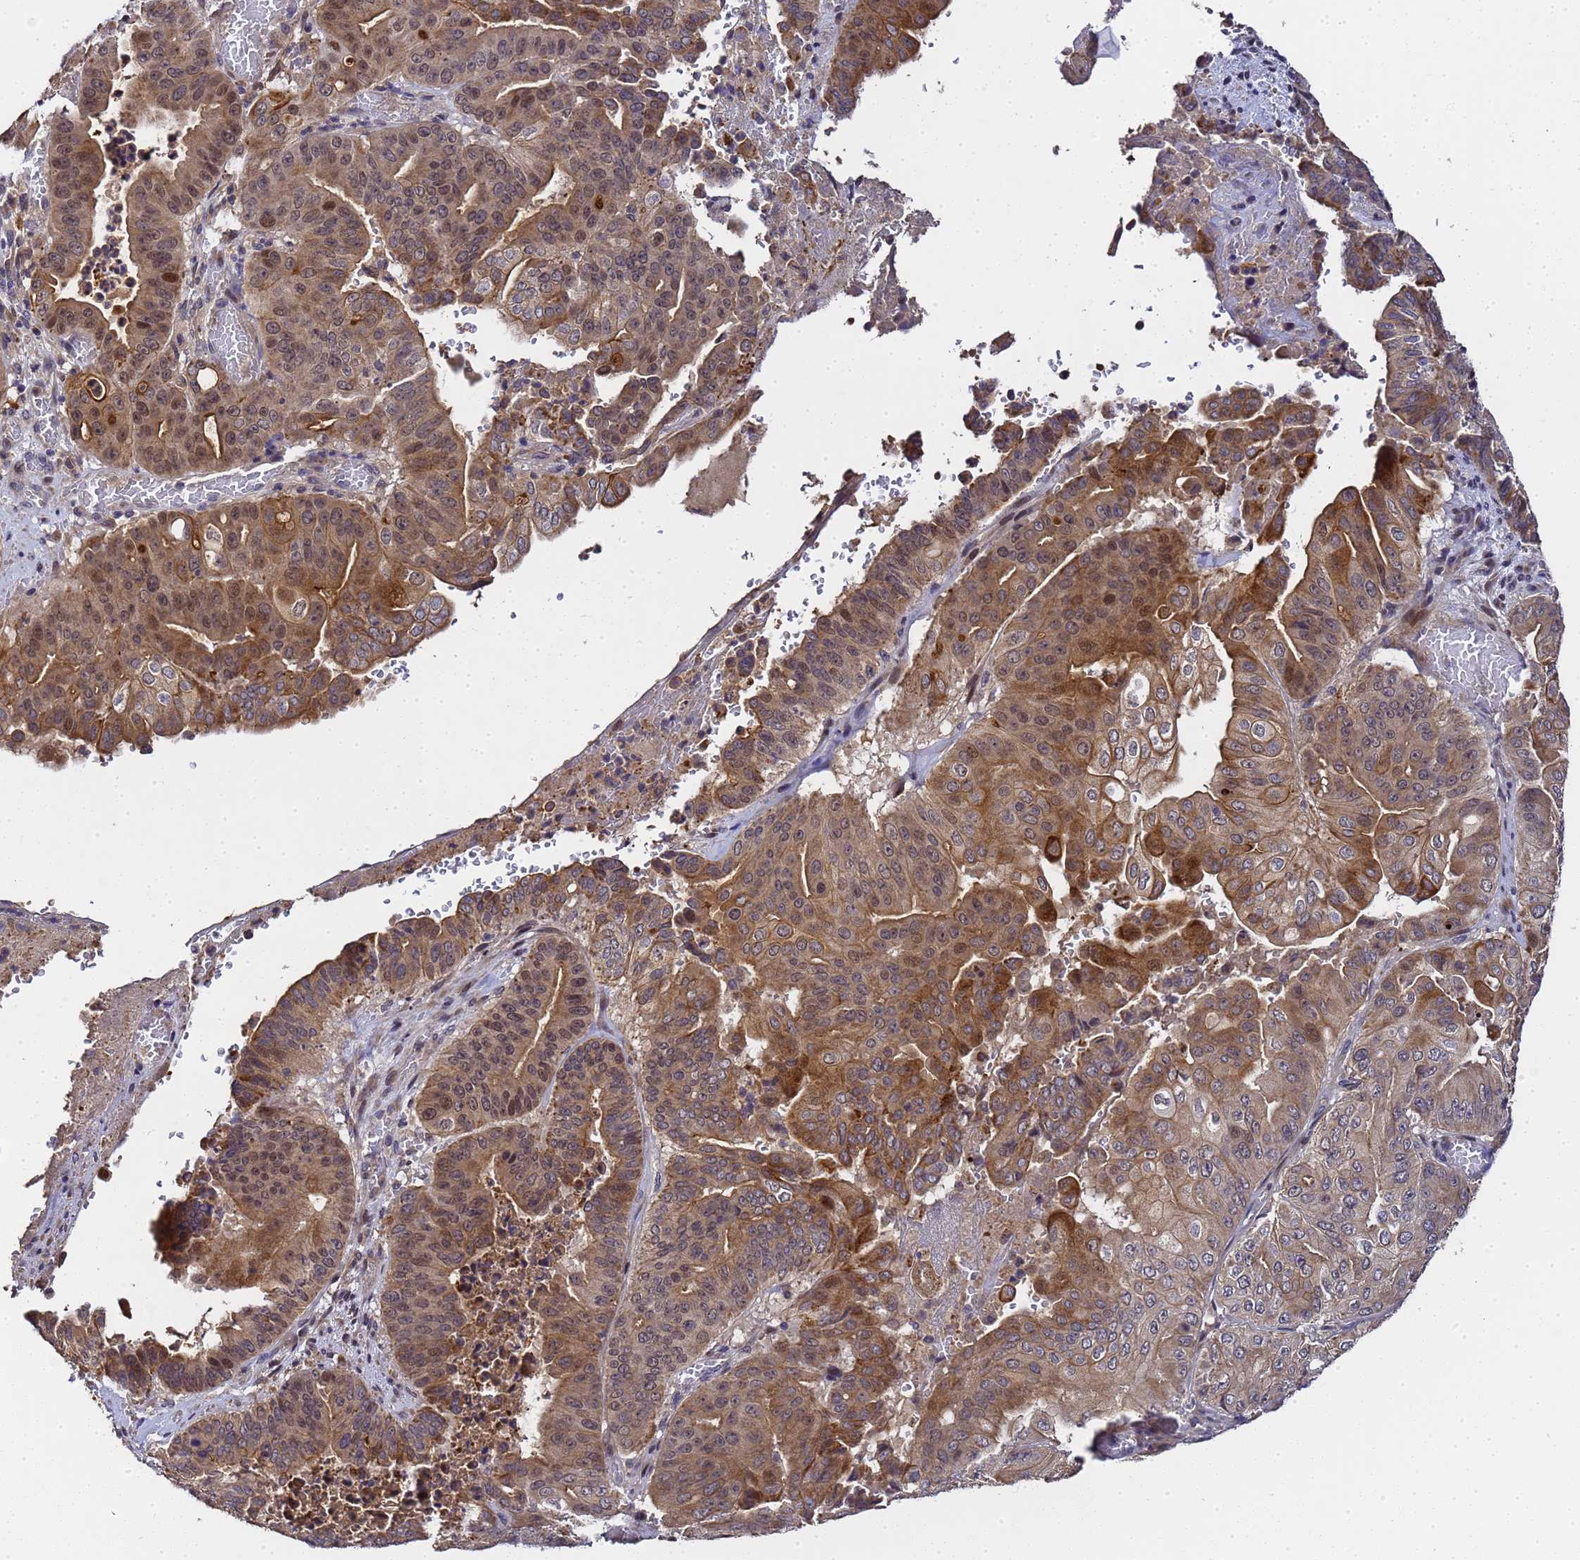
{"staining": {"intensity": "moderate", "quantity": "25%-75%", "location": "cytoplasmic/membranous,nuclear"}, "tissue": "pancreatic cancer", "cell_type": "Tumor cells", "image_type": "cancer", "snomed": [{"axis": "morphology", "description": "Adenocarcinoma, NOS"}, {"axis": "topography", "description": "Pancreas"}], "caption": "Tumor cells display medium levels of moderate cytoplasmic/membranous and nuclear staining in approximately 25%-75% of cells in human pancreatic cancer. The staining is performed using DAB (3,3'-diaminobenzidine) brown chromogen to label protein expression. The nuclei are counter-stained blue using hematoxylin.", "gene": "LGI4", "patient": {"sex": "female", "age": 77}}